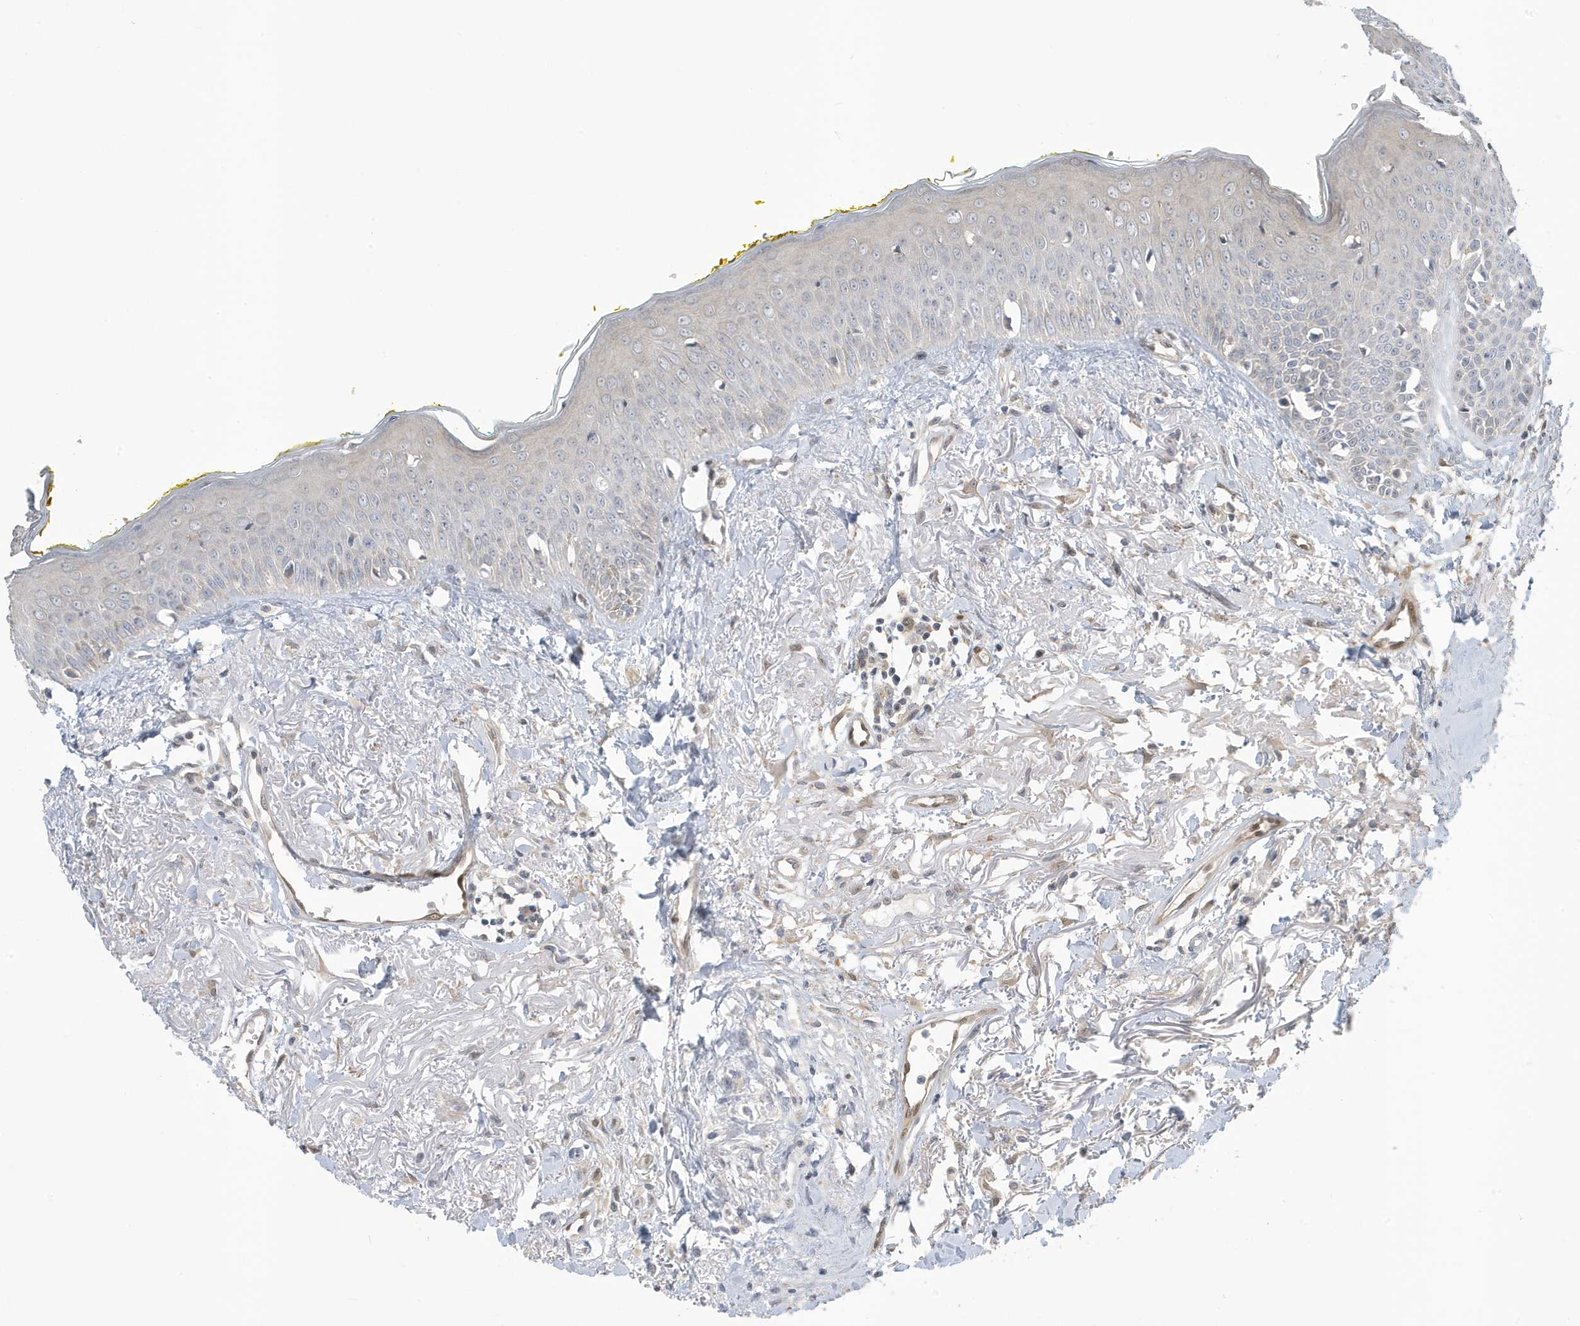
{"staining": {"intensity": "negative", "quantity": "none", "location": "none"}, "tissue": "oral mucosa", "cell_type": "Squamous epithelial cells", "image_type": "normal", "snomed": [{"axis": "morphology", "description": "Normal tissue, NOS"}, {"axis": "topography", "description": "Oral tissue"}], "caption": "The micrograph displays no significant staining in squamous epithelial cells of oral mucosa. (Brightfield microscopy of DAB (3,3'-diaminobenzidine) IHC at high magnification).", "gene": "NCOA7", "patient": {"sex": "female", "age": 70}}